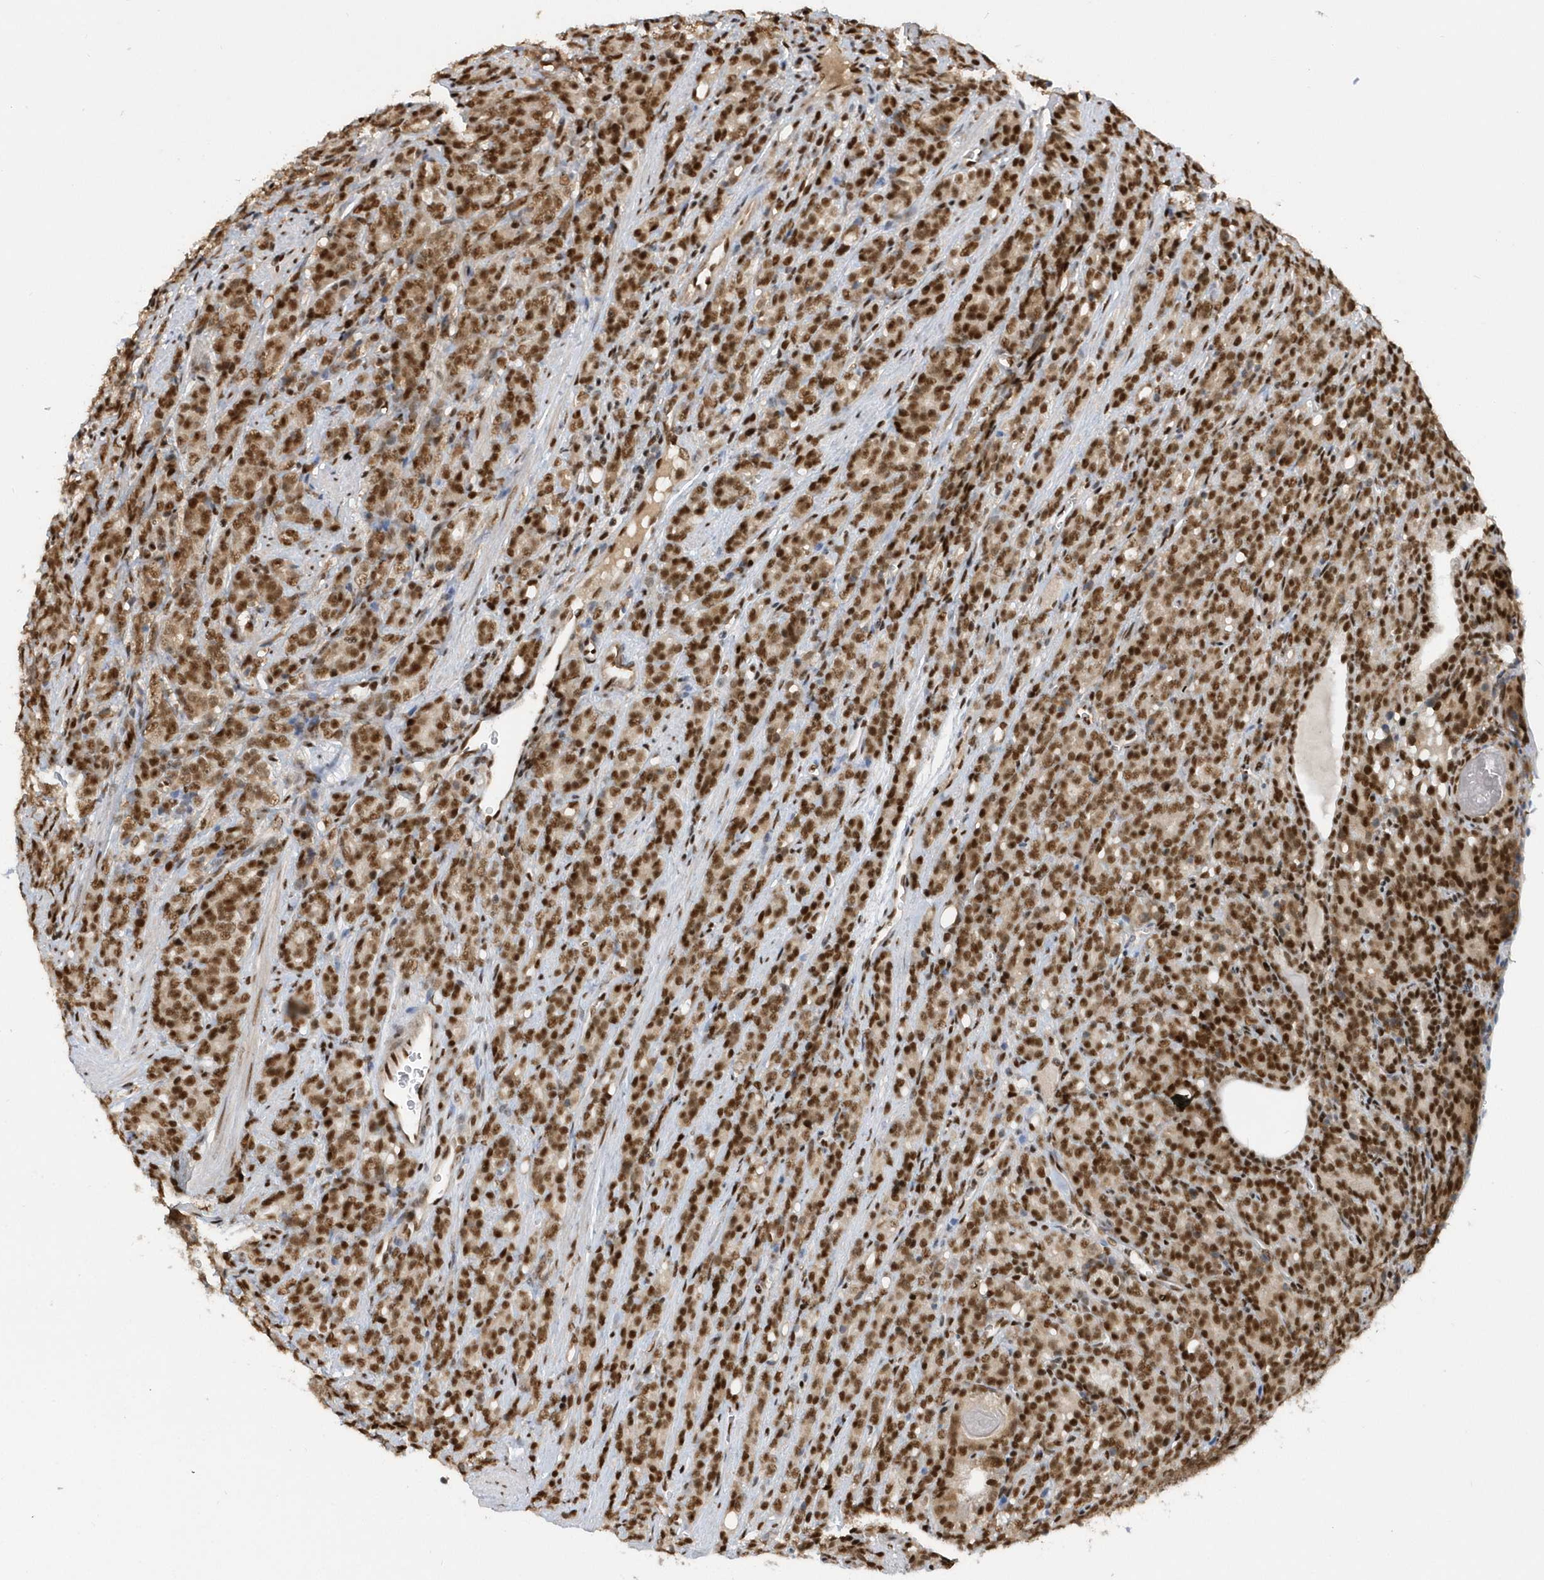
{"staining": {"intensity": "strong", "quantity": ">75%", "location": "nuclear"}, "tissue": "prostate cancer", "cell_type": "Tumor cells", "image_type": "cancer", "snomed": [{"axis": "morphology", "description": "Adenocarcinoma, High grade"}, {"axis": "topography", "description": "Prostate"}], "caption": "DAB immunohistochemical staining of prostate cancer demonstrates strong nuclear protein positivity in about >75% of tumor cells. (Brightfield microscopy of DAB IHC at high magnification).", "gene": "SEPHS1", "patient": {"sex": "male", "age": 62}}